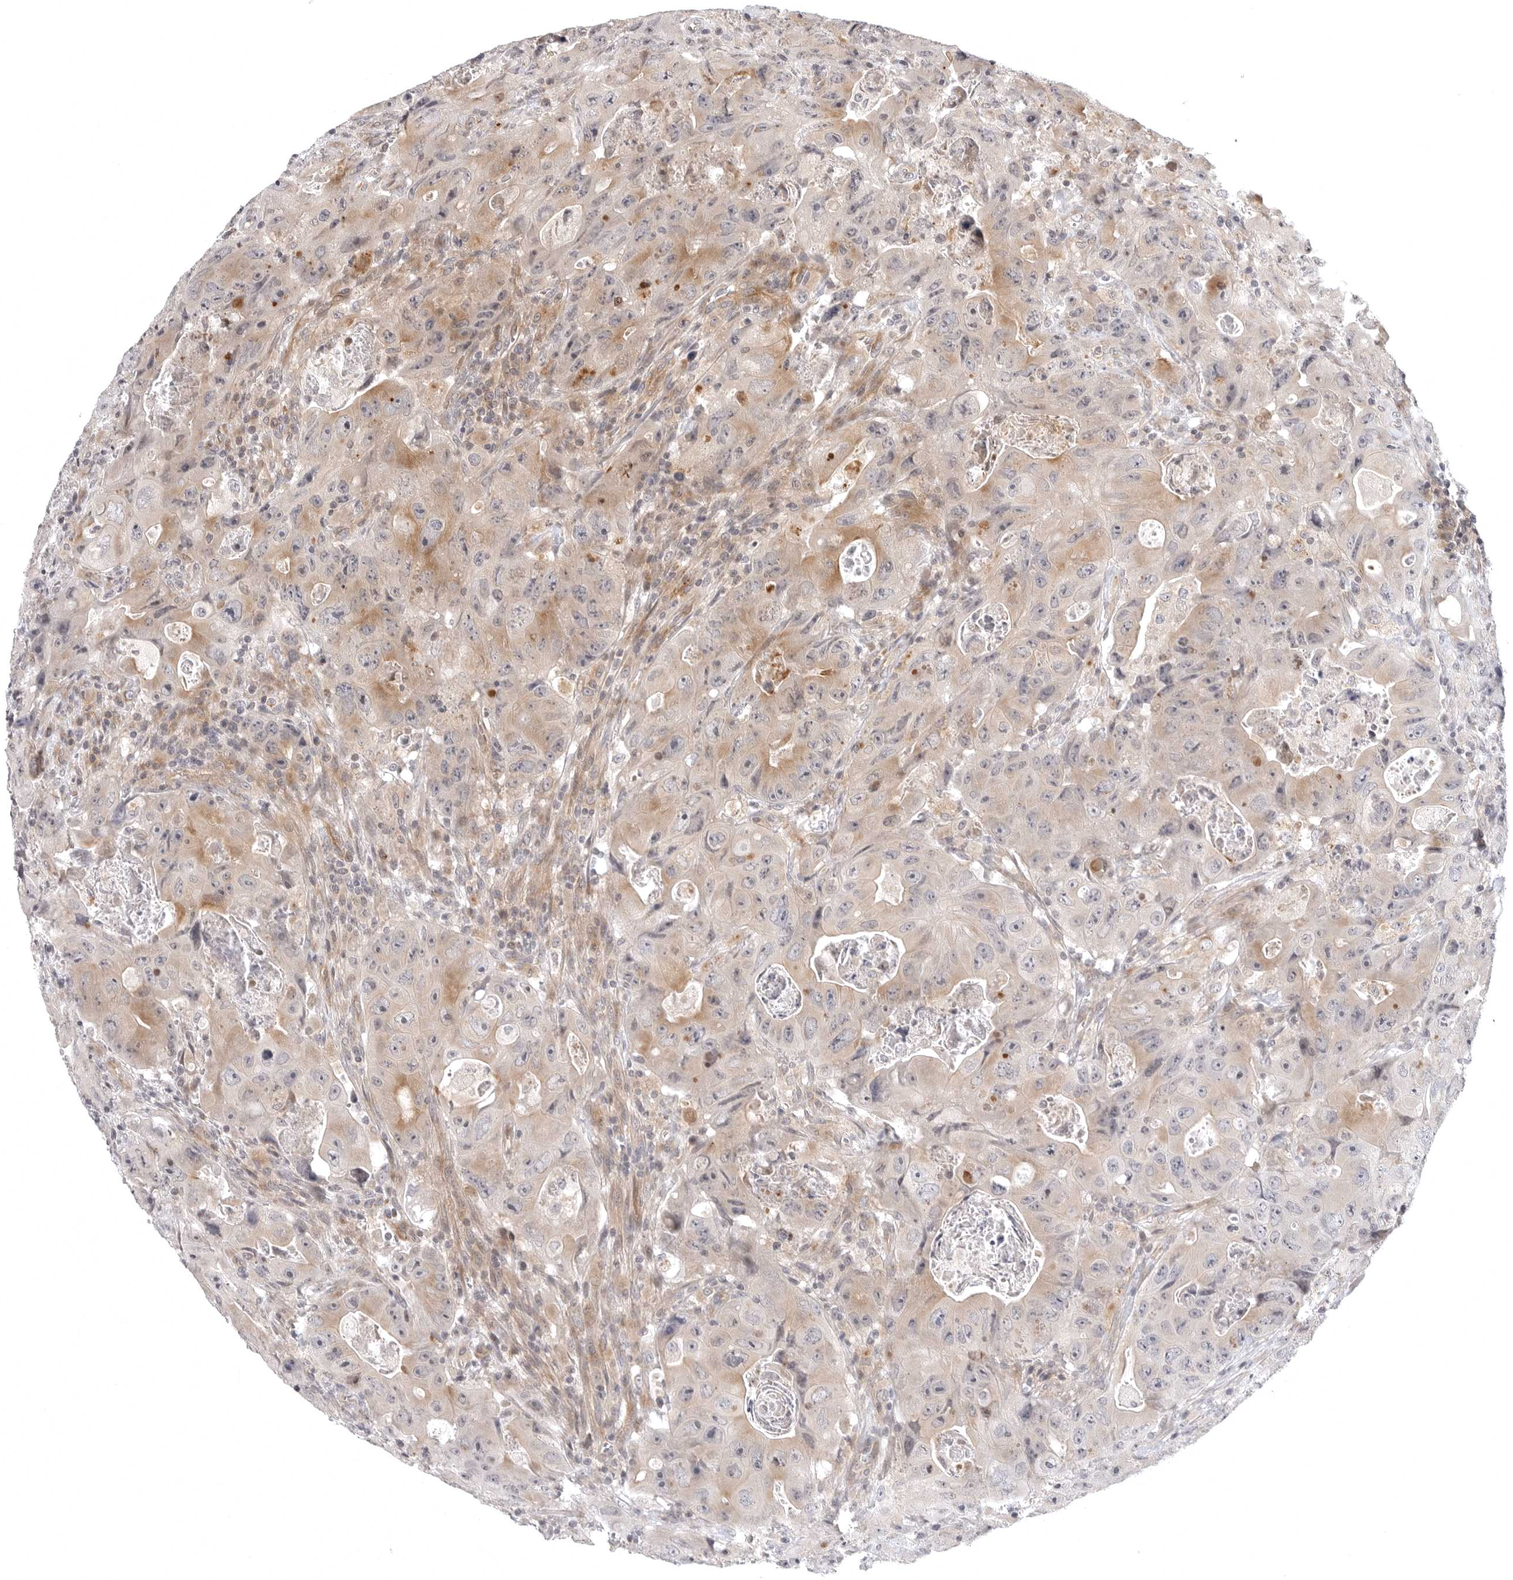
{"staining": {"intensity": "weak", "quantity": "25%-75%", "location": "cytoplasmic/membranous"}, "tissue": "colorectal cancer", "cell_type": "Tumor cells", "image_type": "cancer", "snomed": [{"axis": "morphology", "description": "Adenocarcinoma, NOS"}, {"axis": "topography", "description": "Colon"}], "caption": "The immunohistochemical stain highlights weak cytoplasmic/membranous staining in tumor cells of colorectal adenocarcinoma tissue. (Brightfield microscopy of DAB IHC at high magnification).", "gene": "CD300LD", "patient": {"sex": "female", "age": 46}}